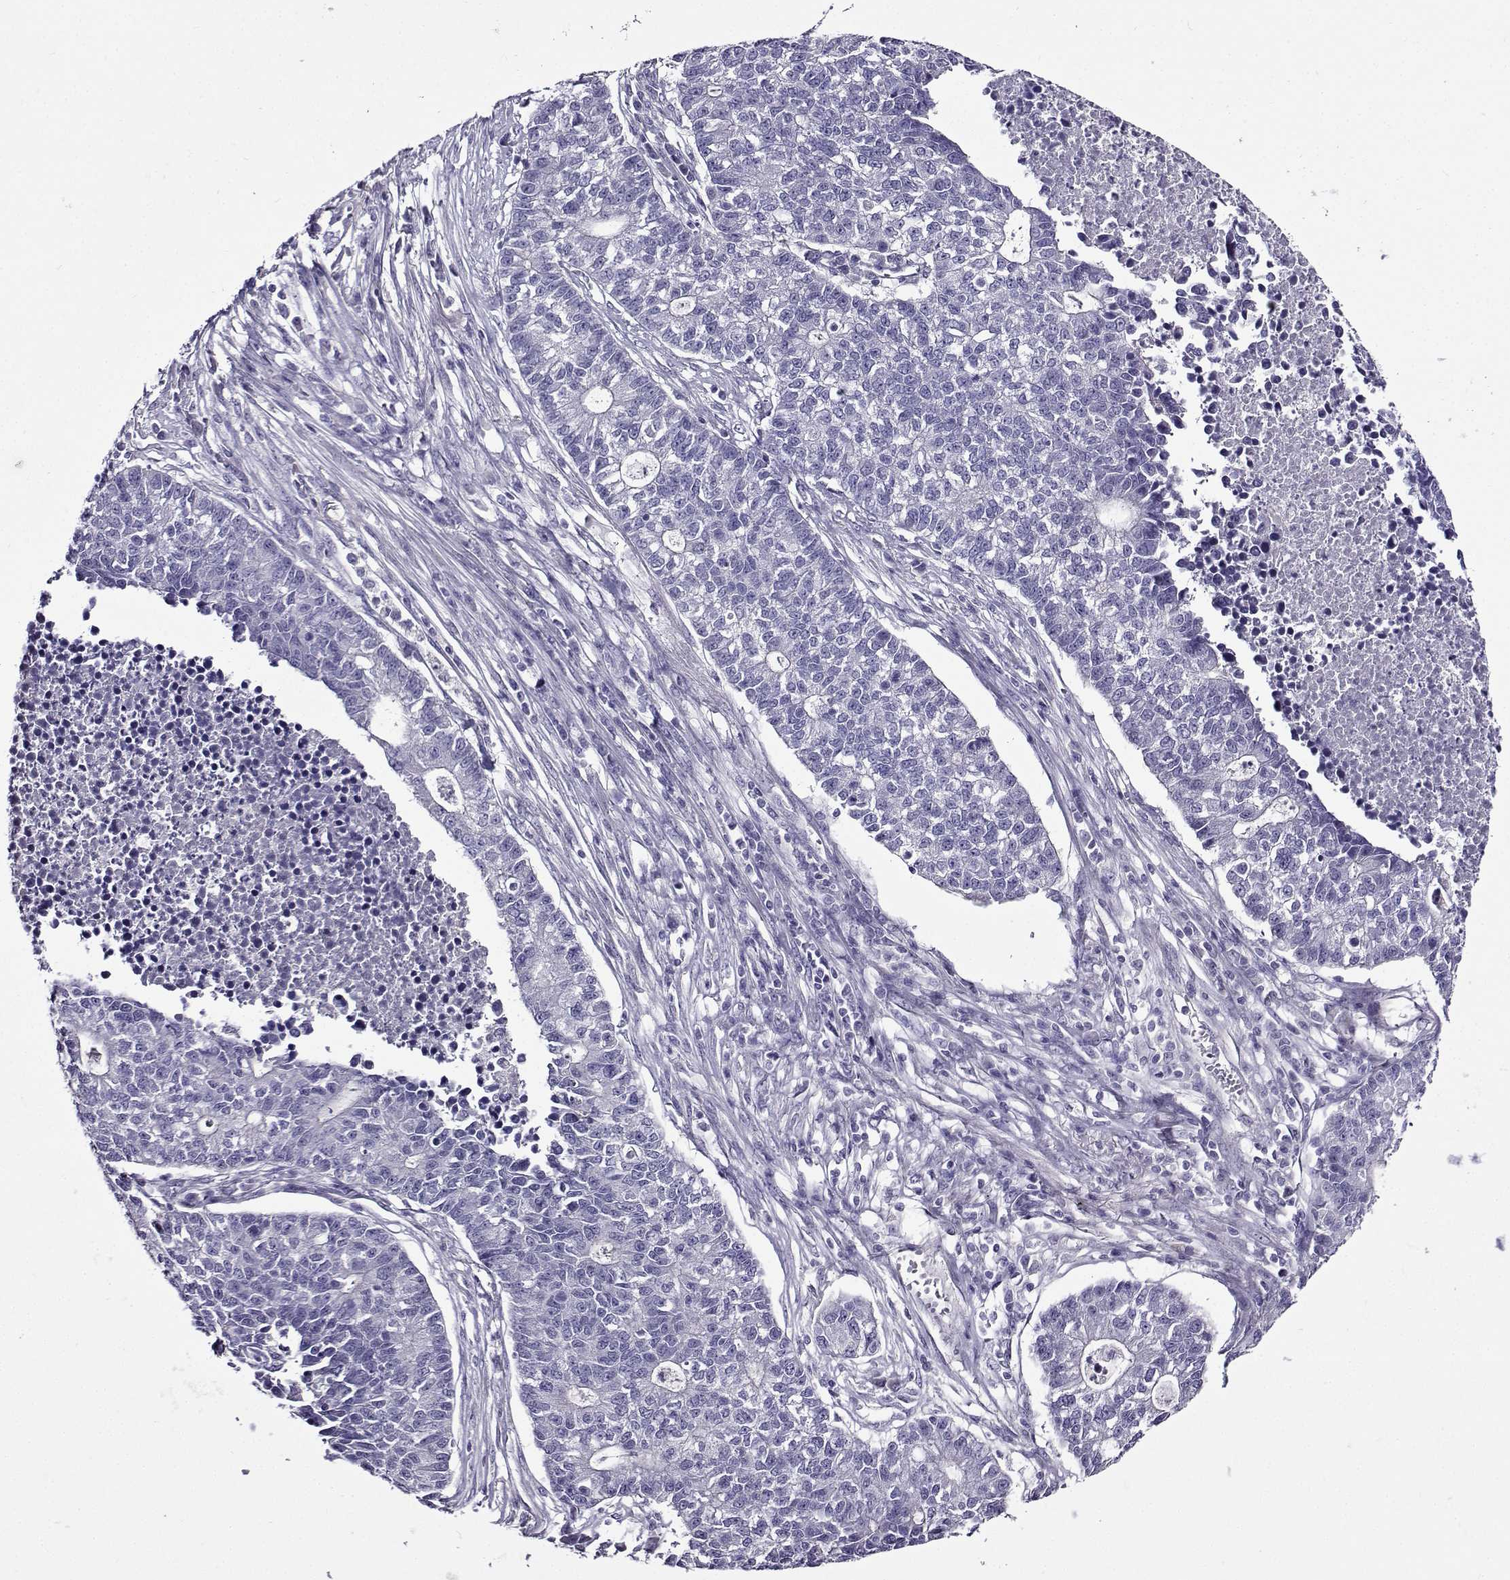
{"staining": {"intensity": "negative", "quantity": "none", "location": "none"}, "tissue": "lung cancer", "cell_type": "Tumor cells", "image_type": "cancer", "snomed": [{"axis": "morphology", "description": "Adenocarcinoma, NOS"}, {"axis": "topography", "description": "Lung"}], "caption": "DAB (3,3'-diaminobenzidine) immunohistochemical staining of adenocarcinoma (lung) reveals no significant staining in tumor cells.", "gene": "TMEM266", "patient": {"sex": "male", "age": 57}}